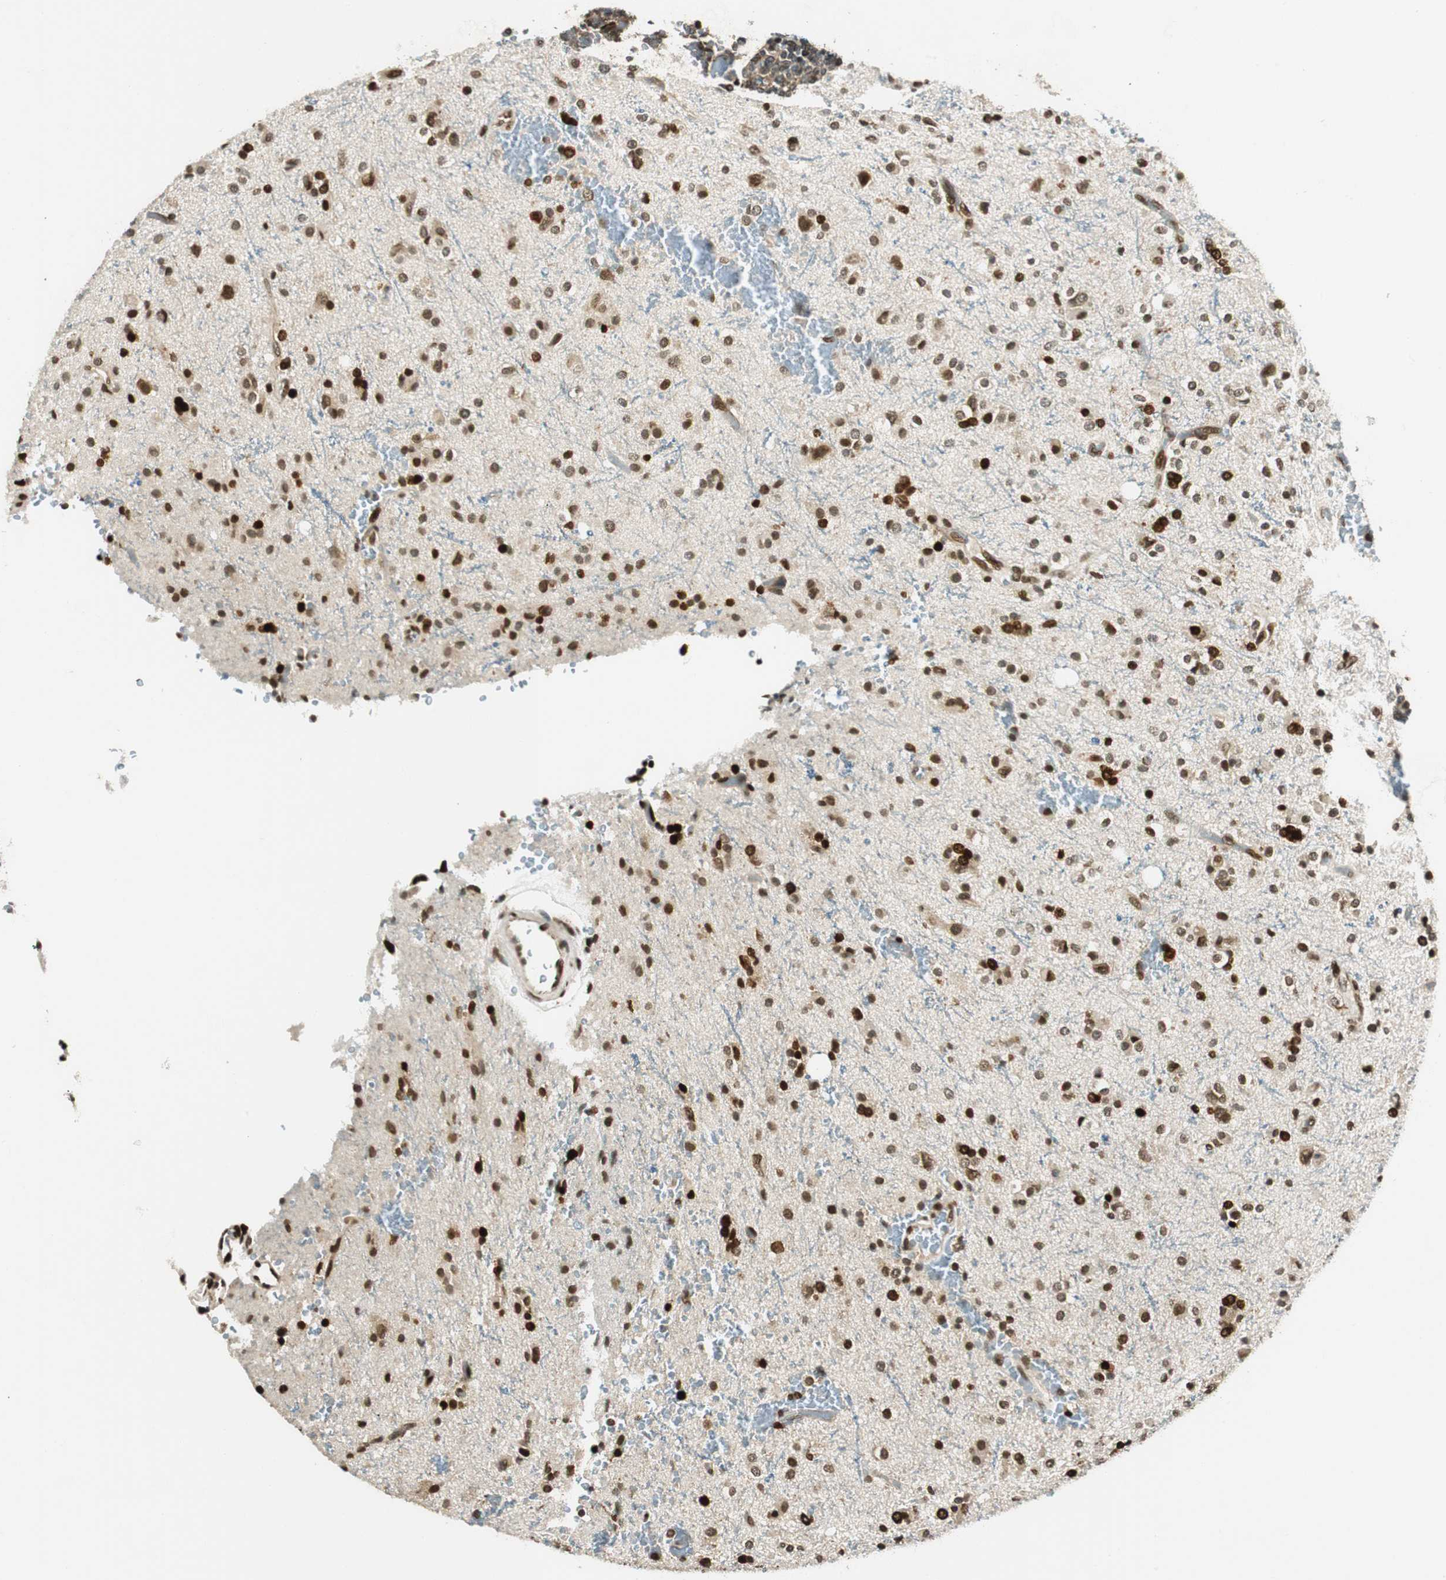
{"staining": {"intensity": "strong", "quantity": ">75%", "location": "nuclear"}, "tissue": "glioma", "cell_type": "Tumor cells", "image_type": "cancer", "snomed": [{"axis": "morphology", "description": "Glioma, malignant, High grade"}, {"axis": "topography", "description": "Brain"}], "caption": "Immunohistochemical staining of malignant high-grade glioma shows high levels of strong nuclear protein positivity in approximately >75% of tumor cells.", "gene": "RING1", "patient": {"sex": "male", "age": 47}}